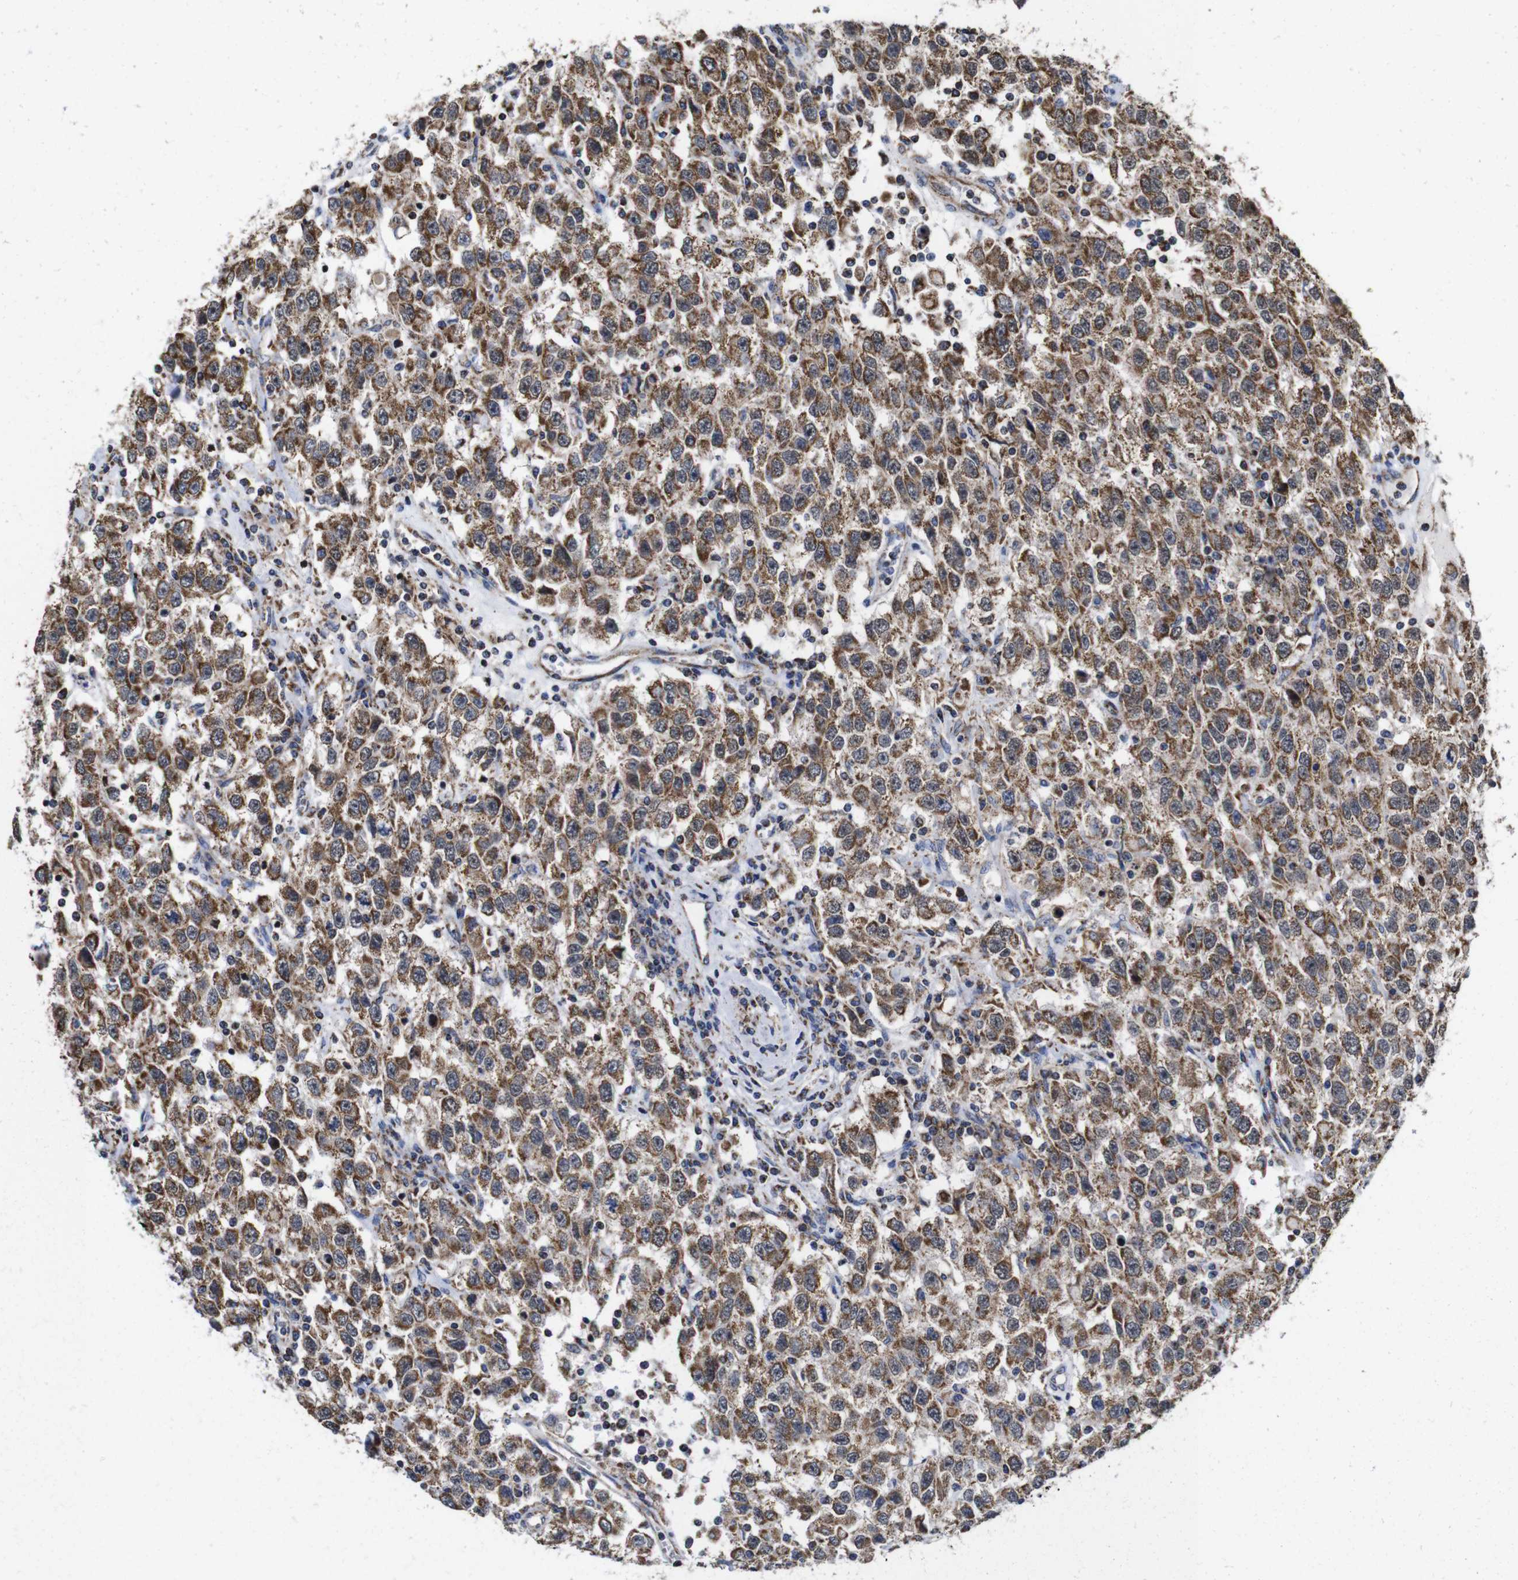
{"staining": {"intensity": "moderate", "quantity": ">75%", "location": "cytoplasmic/membranous"}, "tissue": "testis cancer", "cell_type": "Tumor cells", "image_type": "cancer", "snomed": [{"axis": "morphology", "description": "Seminoma, NOS"}, {"axis": "topography", "description": "Testis"}], "caption": "Protein staining reveals moderate cytoplasmic/membranous staining in about >75% of tumor cells in testis seminoma.", "gene": "C17orf80", "patient": {"sex": "male", "age": 41}}